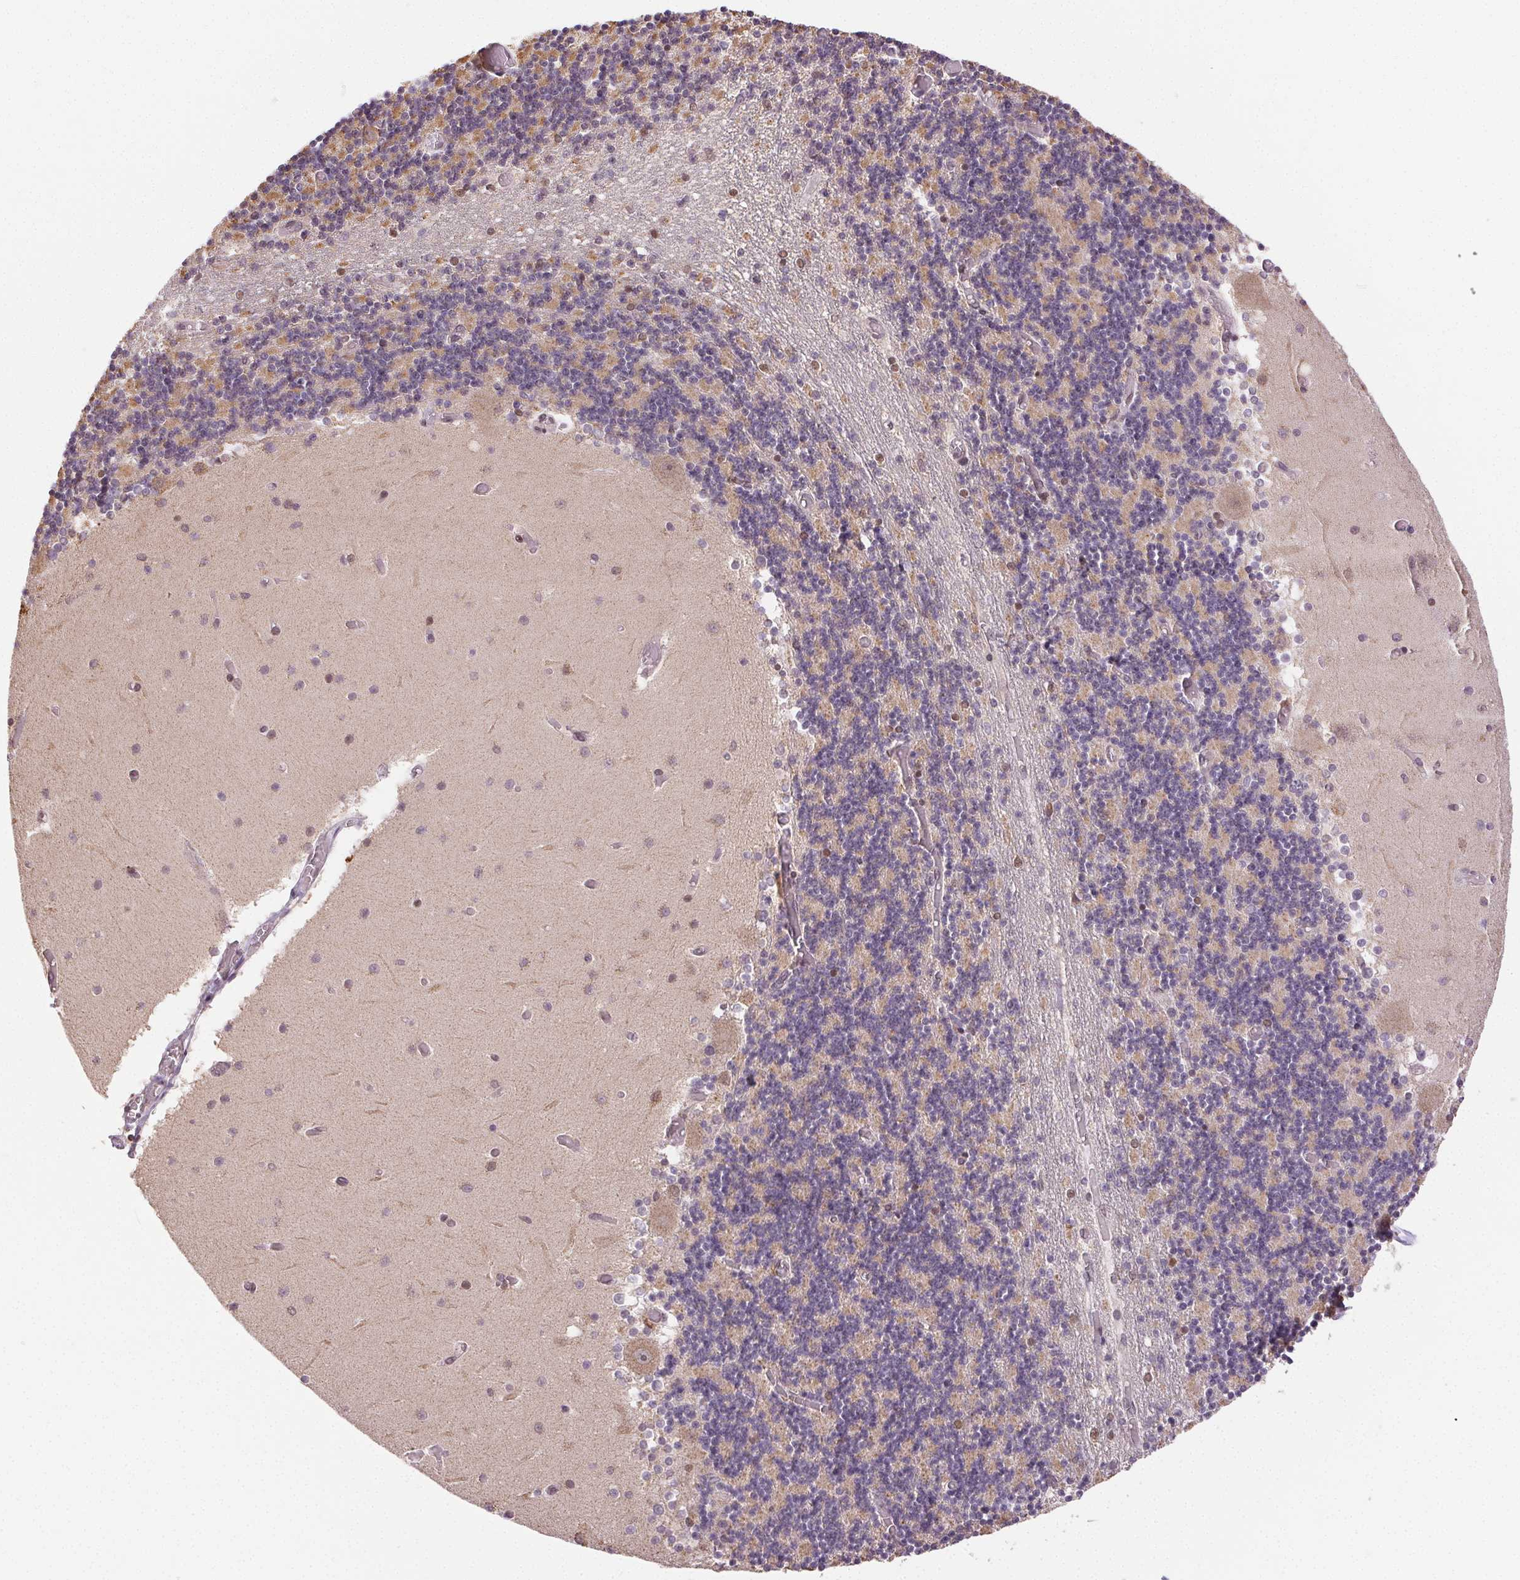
{"staining": {"intensity": "weak", "quantity": "25%-75%", "location": "cytoplasmic/membranous"}, "tissue": "cerebellum", "cell_type": "Cells in granular layer", "image_type": "normal", "snomed": [{"axis": "morphology", "description": "Normal tissue, NOS"}, {"axis": "topography", "description": "Cerebellum"}], "caption": "Protein expression analysis of unremarkable cerebellum exhibits weak cytoplasmic/membranous positivity in about 25%-75% of cells in granular layer.", "gene": "PIWIL4", "patient": {"sex": "female", "age": 28}}